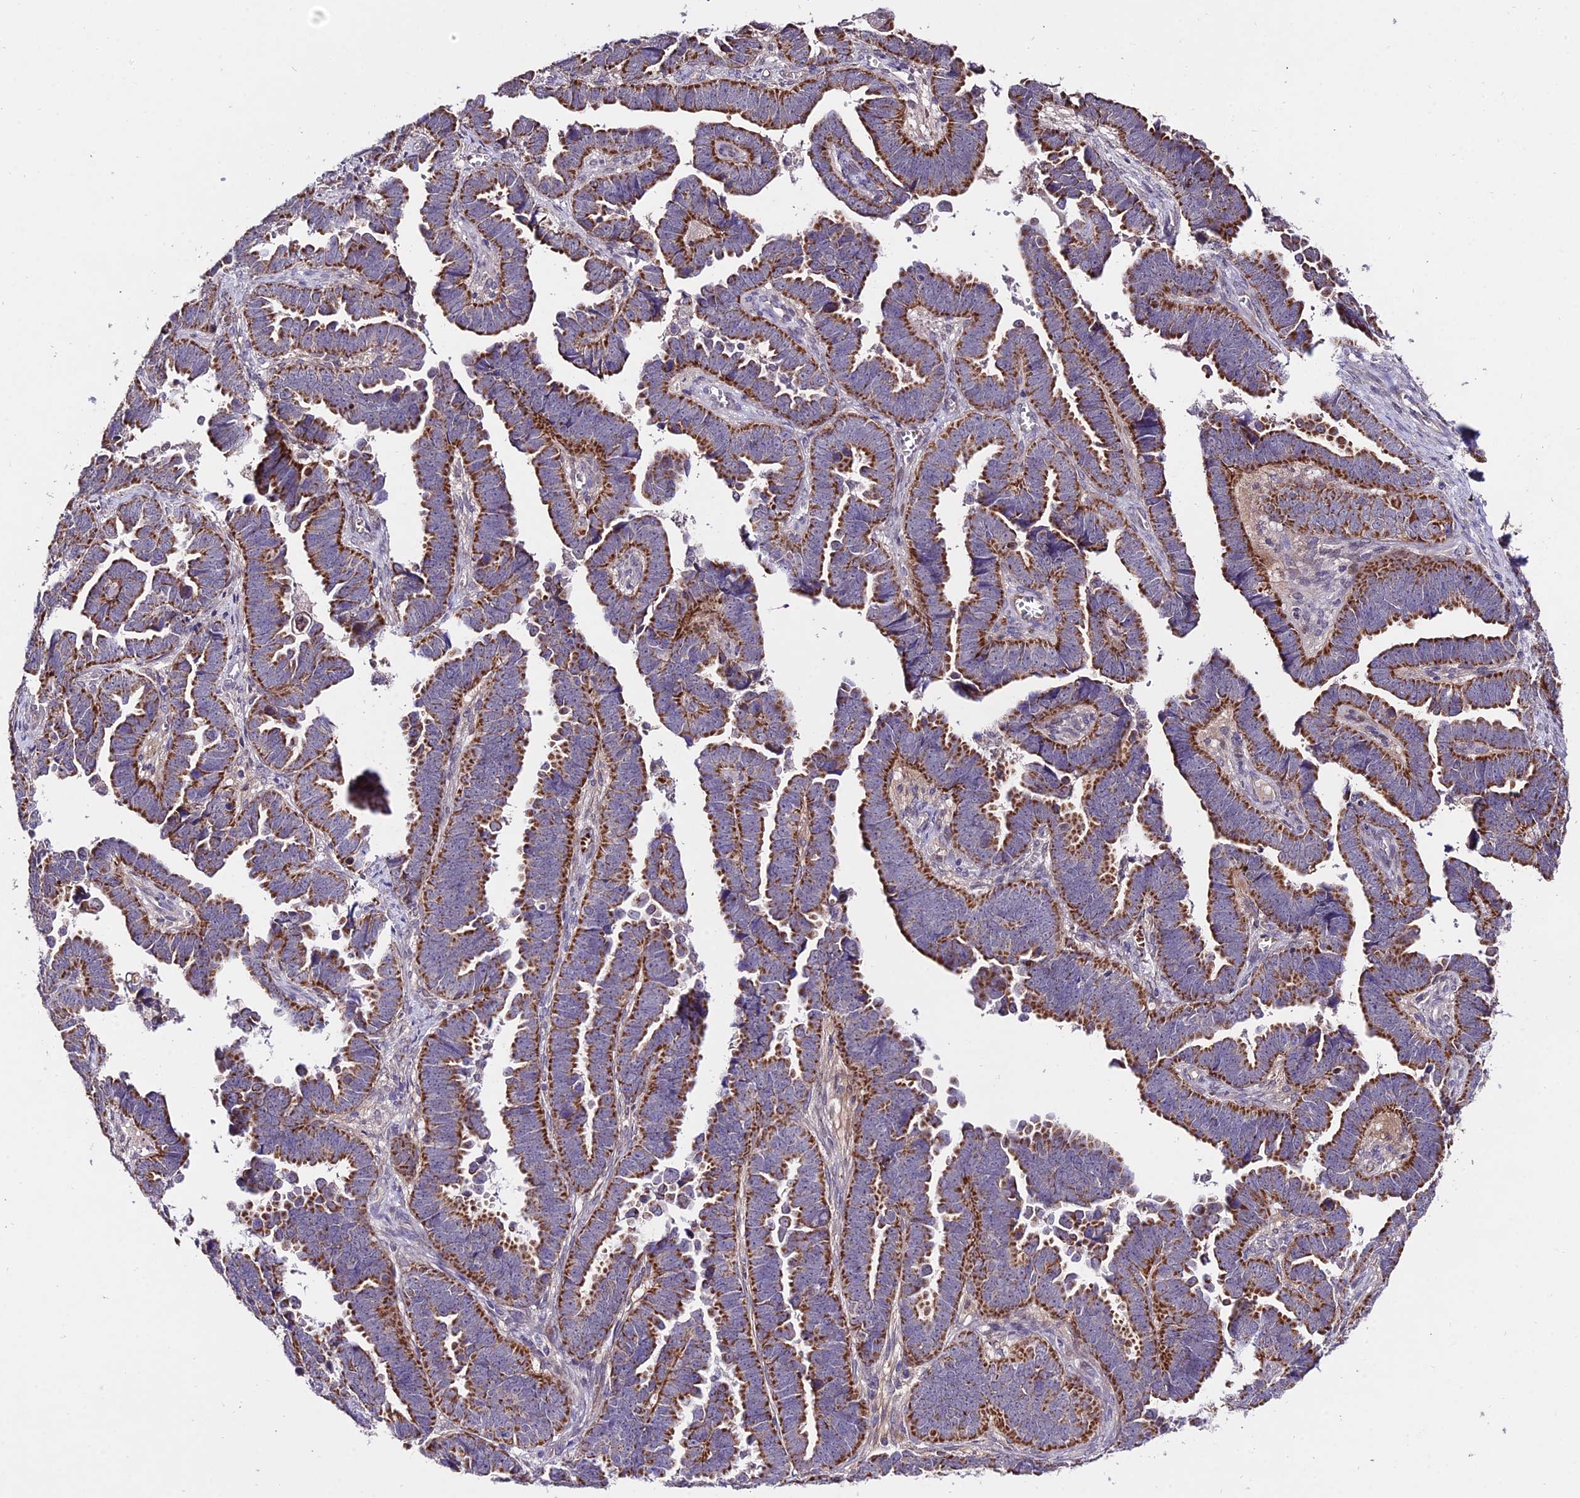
{"staining": {"intensity": "moderate", "quantity": "25%-75%", "location": "cytoplasmic/membranous"}, "tissue": "endometrial cancer", "cell_type": "Tumor cells", "image_type": "cancer", "snomed": [{"axis": "morphology", "description": "Adenocarcinoma, NOS"}, {"axis": "topography", "description": "Endometrium"}], "caption": "Immunohistochemical staining of human endometrial cancer (adenocarcinoma) shows medium levels of moderate cytoplasmic/membranous expression in approximately 25%-75% of tumor cells.", "gene": "WDR5B", "patient": {"sex": "female", "age": 75}}